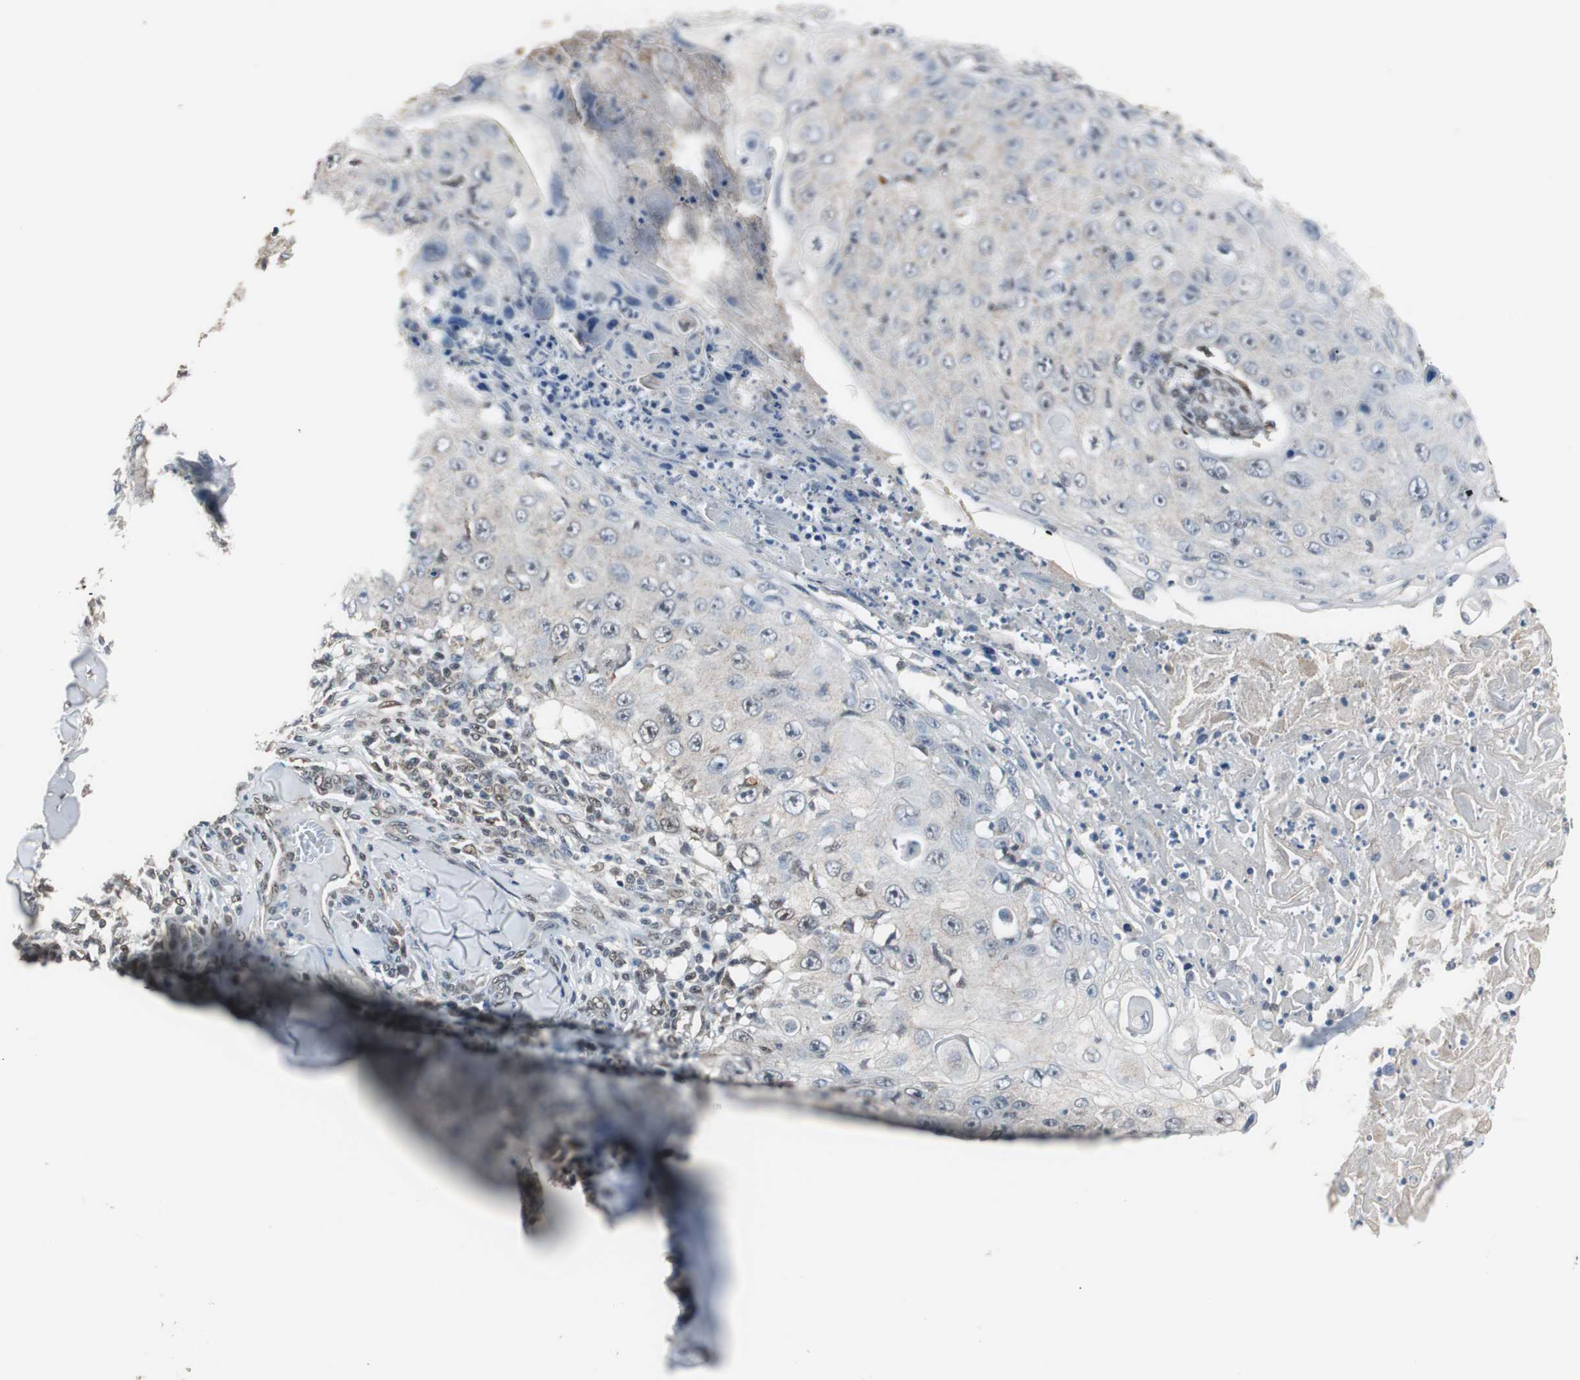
{"staining": {"intensity": "negative", "quantity": "none", "location": "none"}, "tissue": "skin cancer", "cell_type": "Tumor cells", "image_type": "cancer", "snomed": [{"axis": "morphology", "description": "Squamous cell carcinoma, NOS"}, {"axis": "topography", "description": "Skin"}], "caption": "The immunohistochemistry photomicrograph has no significant positivity in tumor cells of skin squamous cell carcinoma tissue.", "gene": "ZHX2", "patient": {"sex": "male", "age": 86}}